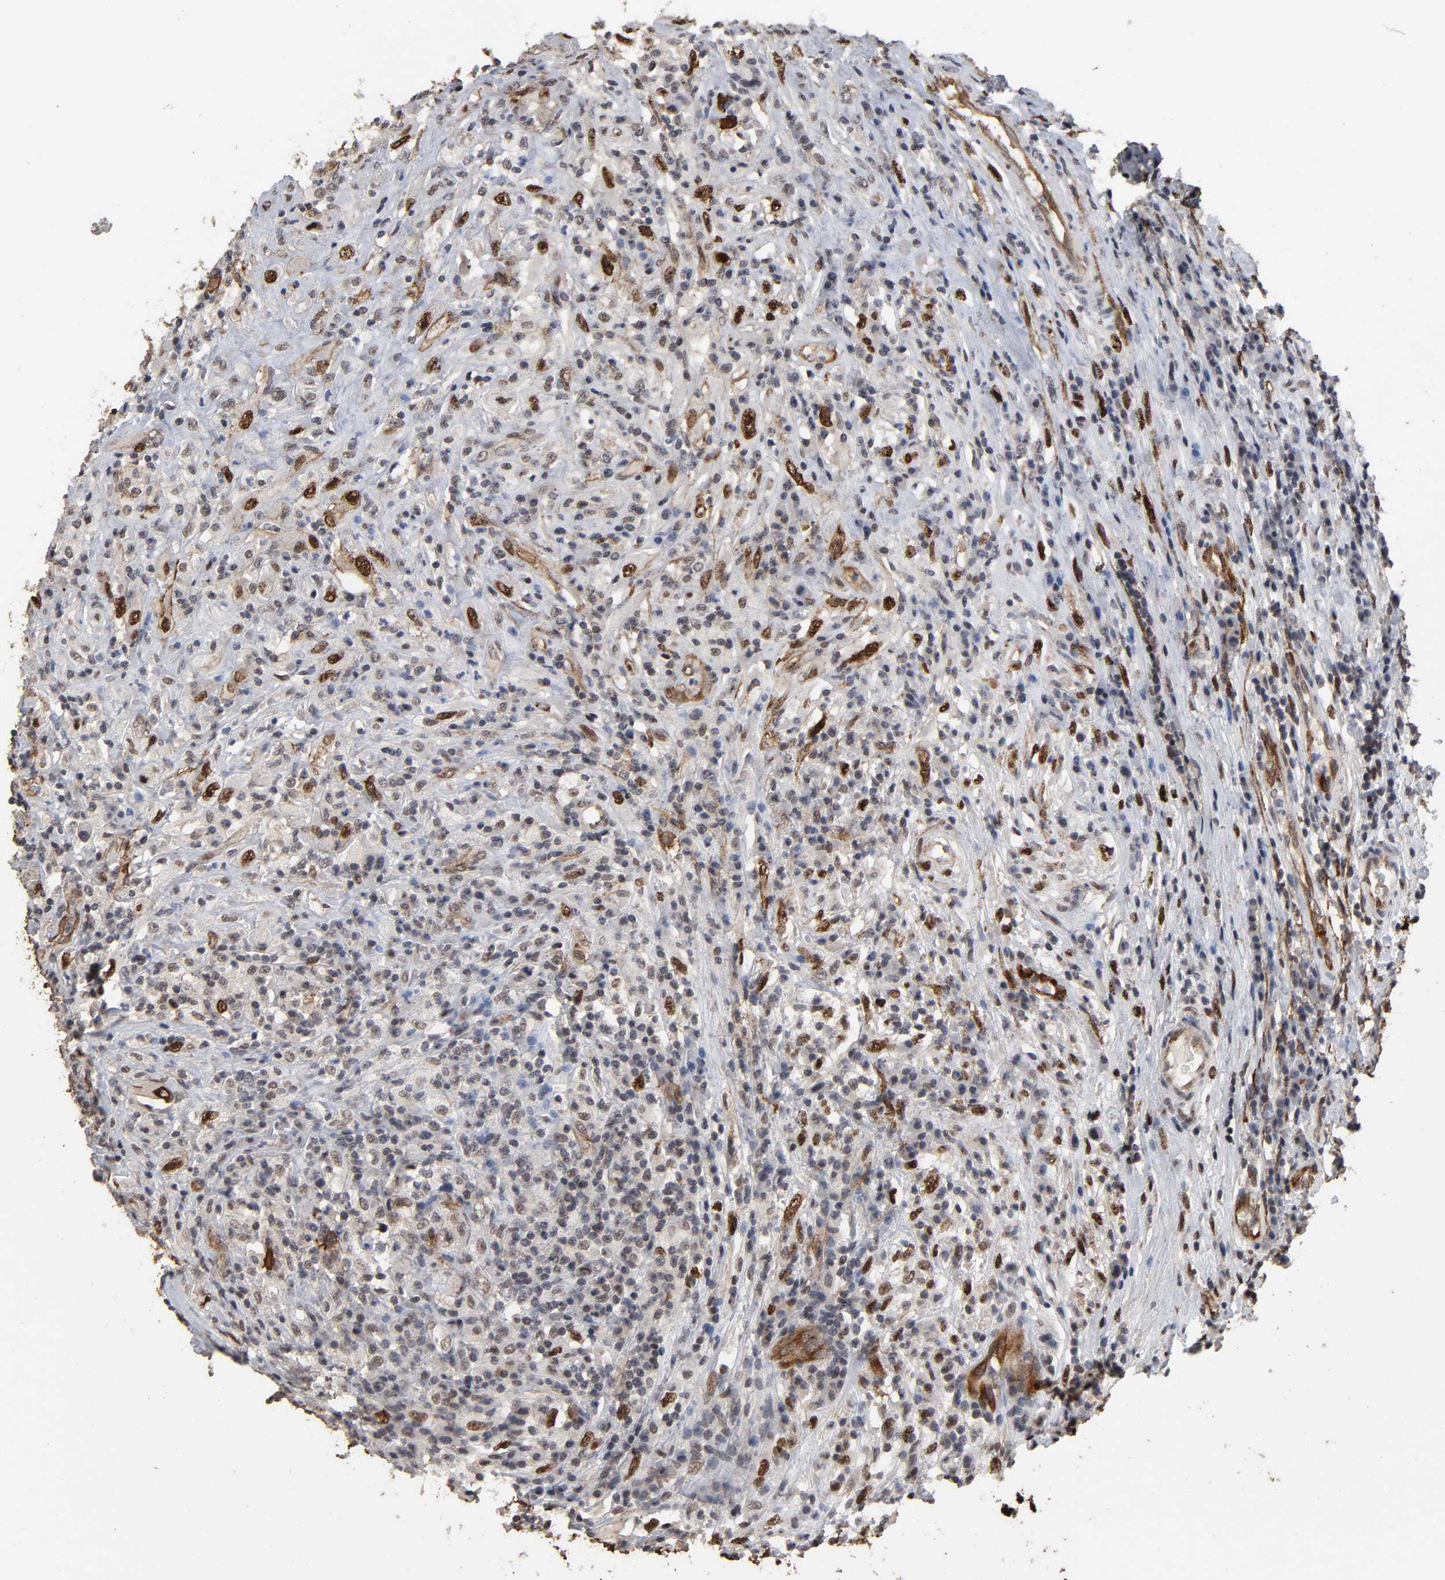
{"staining": {"intensity": "moderate", "quantity": ">75%", "location": "cytoplasmic/membranous,nuclear"}, "tissue": "testis cancer", "cell_type": "Tumor cells", "image_type": "cancer", "snomed": [{"axis": "morphology", "description": "Necrosis, NOS"}, {"axis": "morphology", "description": "Carcinoma, Embryonal, NOS"}, {"axis": "topography", "description": "Testis"}], "caption": "A brown stain labels moderate cytoplasmic/membranous and nuclear positivity of a protein in testis cancer (embryonal carcinoma) tumor cells.", "gene": "AHNAK2", "patient": {"sex": "male", "age": 19}}